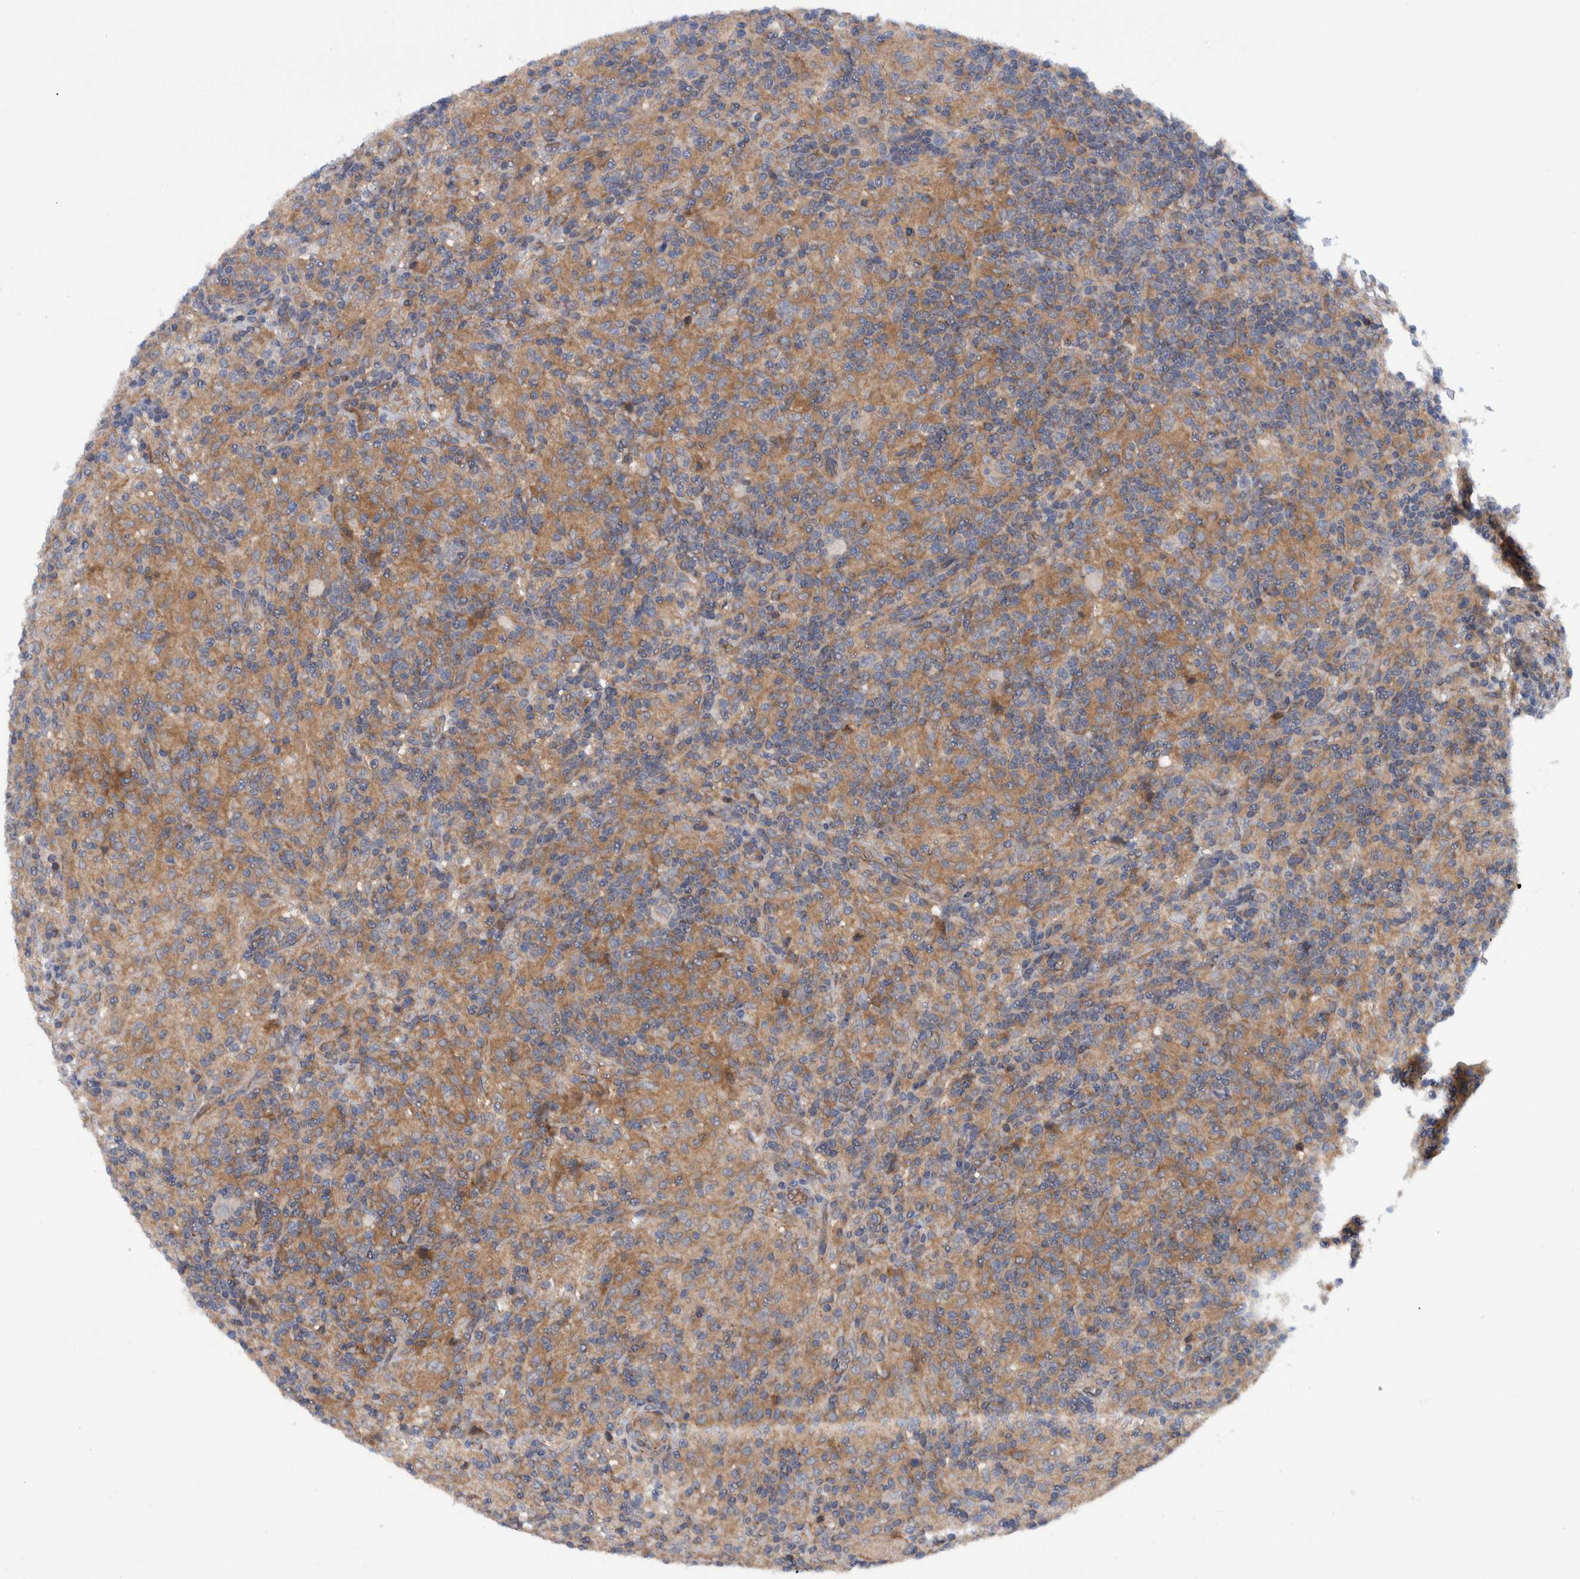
{"staining": {"intensity": "negative", "quantity": "none", "location": "none"}, "tissue": "lymphoma", "cell_type": "Tumor cells", "image_type": "cancer", "snomed": [{"axis": "morphology", "description": "Hodgkin's disease, NOS"}, {"axis": "topography", "description": "Lymph node"}], "caption": "This is an immunohistochemistry (IHC) histopathology image of Hodgkin's disease. There is no staining in tumor cells.", "gene": "ITIH3", "patient": {"sex": "male", "age": 70}}